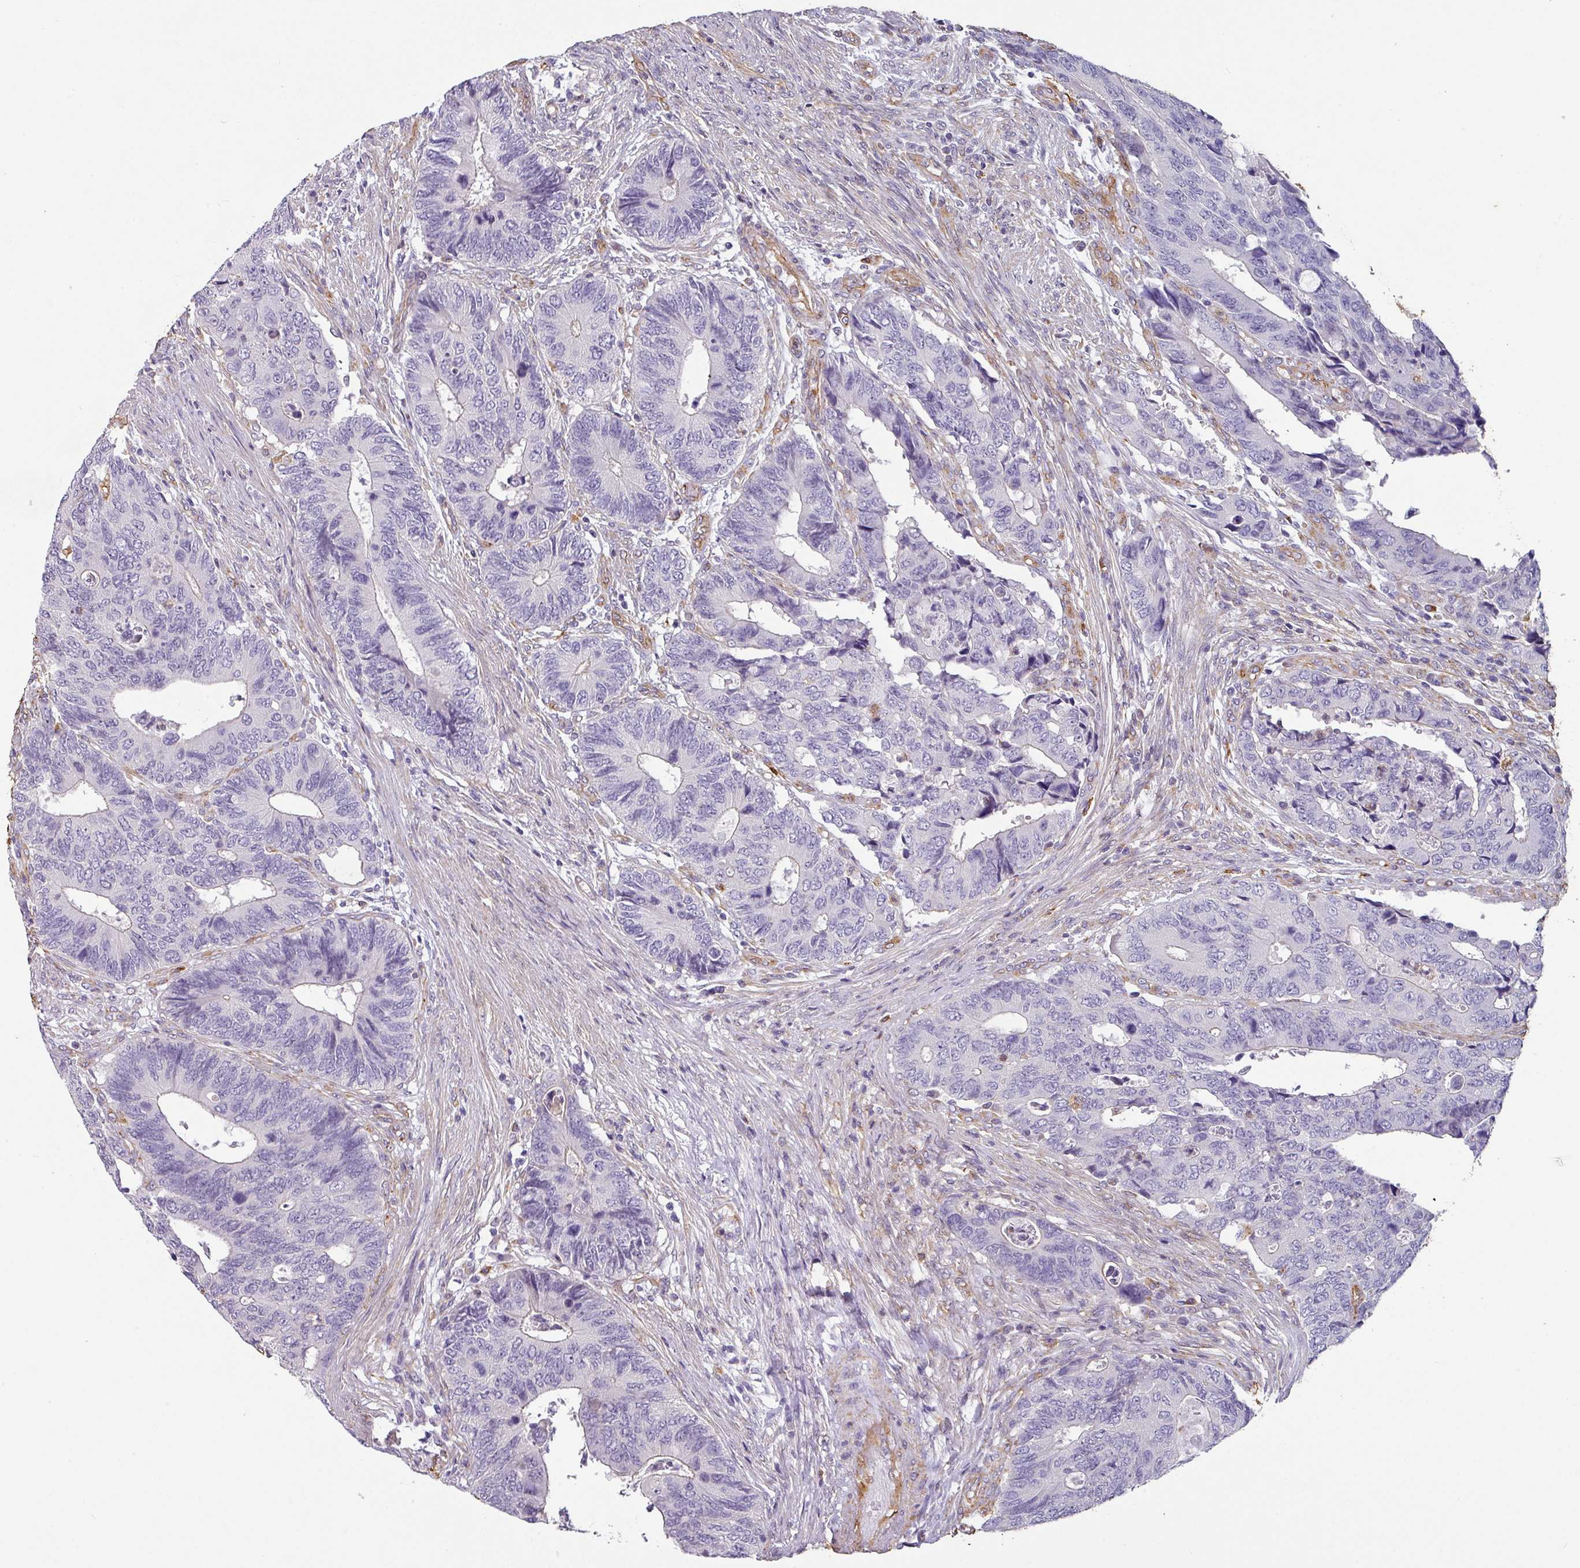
{"staining": {"intensity": "negative", "quantity": "none", "location": "none"}, "tissue": "colorectal cancer", "cell_type": "Tumor cells", "image_type": "cancer", "snomed": [{"axis": "morphology", "description": "Adenocarcinoma, NOS"}, {"axis": "topography", "description": "Colon"}], "caption": "An image of colorectal adenocarcinoma stained for a protein reveals no brown staining in tumor cells.", "gene": "ZNF280C", "patient": {"sex": "male", "age": 87}}